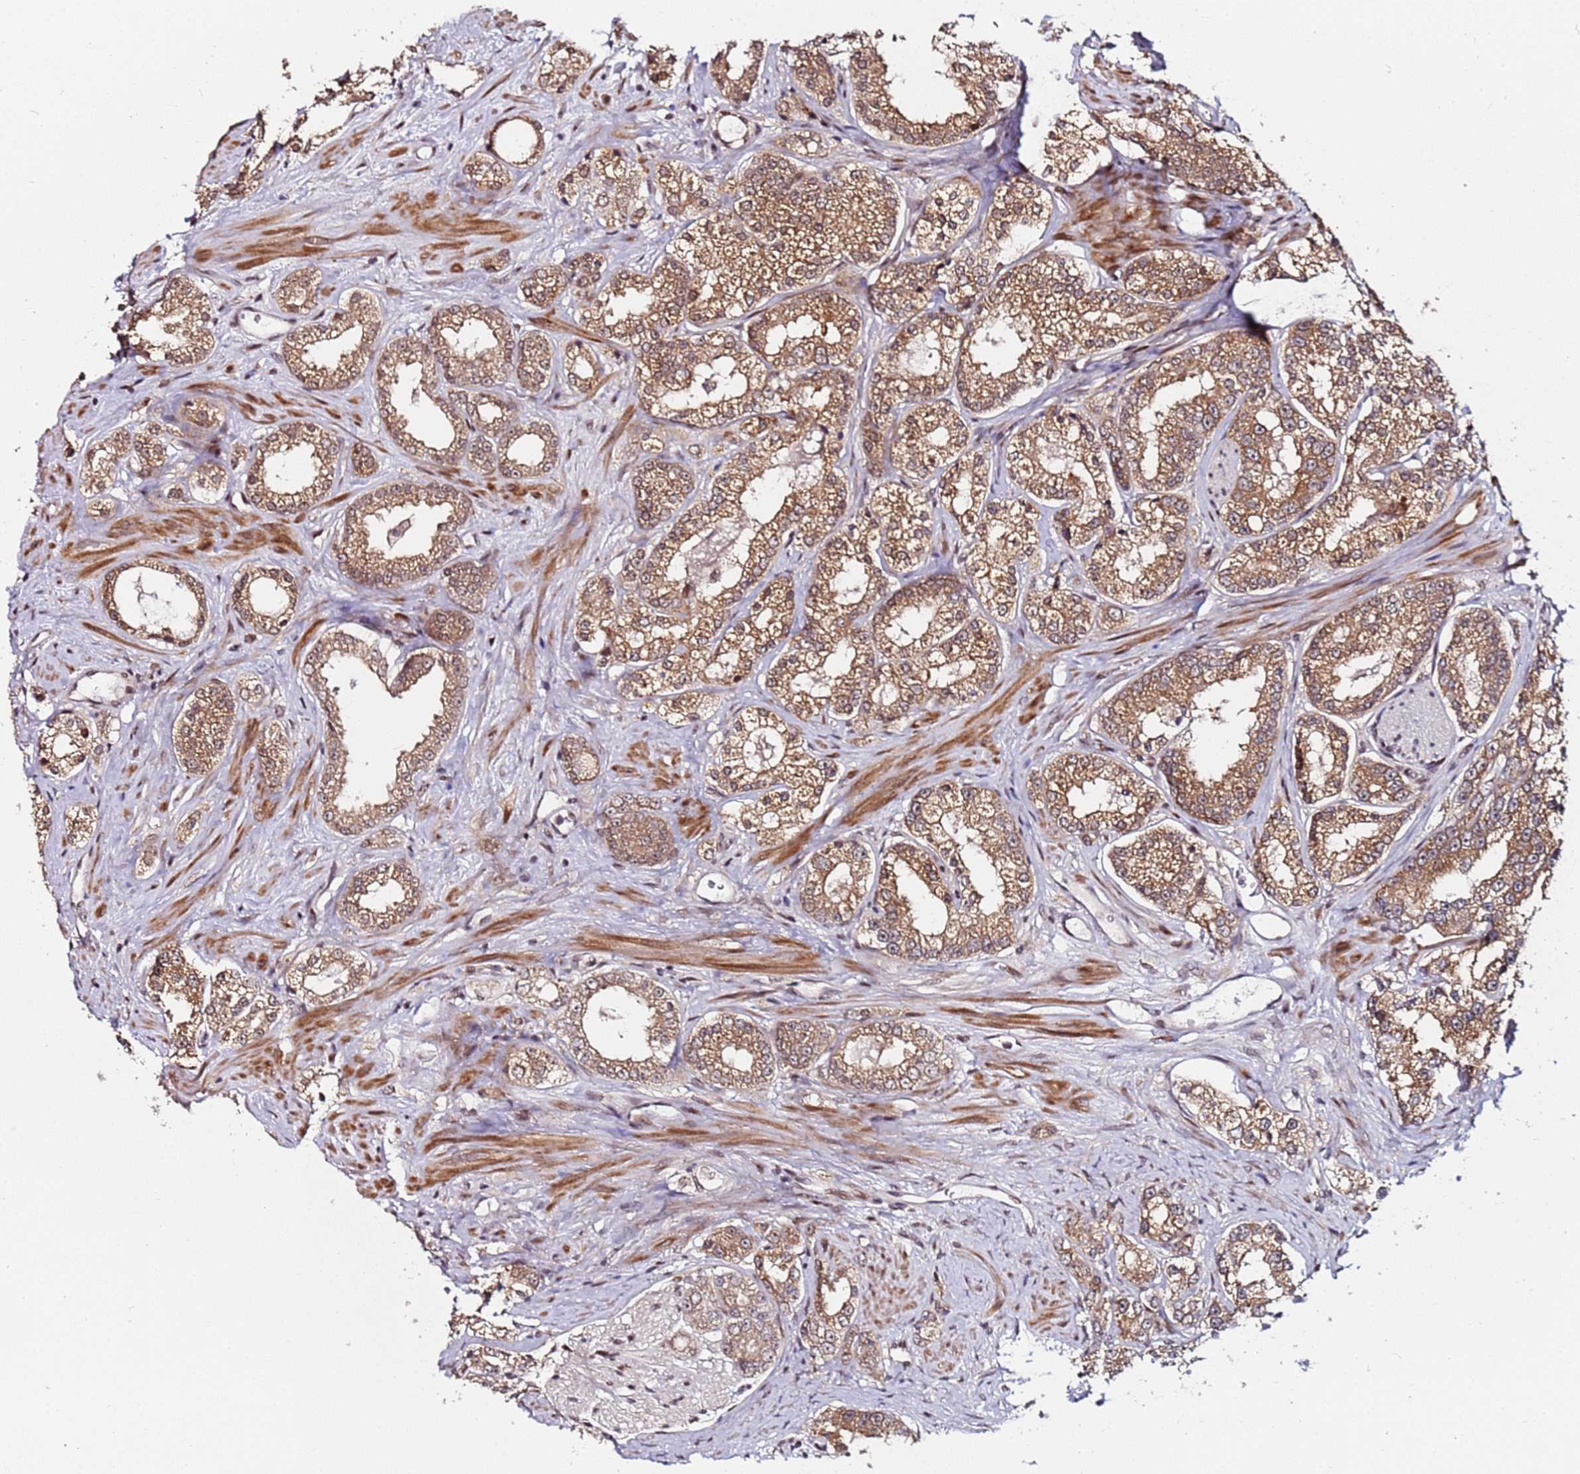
{"staining": {"intensity": "moderate", "quantity": ">75%", "location": "cytoplasmic/membranous"}, "tissue": "prostate cancer", "cell_type": "Tumor cells", "image_type": "cancer", "snomed": [{"axis": "morphology", "description": "Normal tissue, NOS"}, {"axis": "morphology", "description": "Adenocarcinoma, High grade"}, {"axis": "topography", "description": "Prostate"}], "caption": "About >75% of tumor cells in human prostate high-grade adenocarcinoma demonstrate moderate cytoplasmic/membranous protein staining as visualized by brown immunohistochemical staining.", "gene": "PPM1H", "patient": {"sex": "male", "age": 83}}